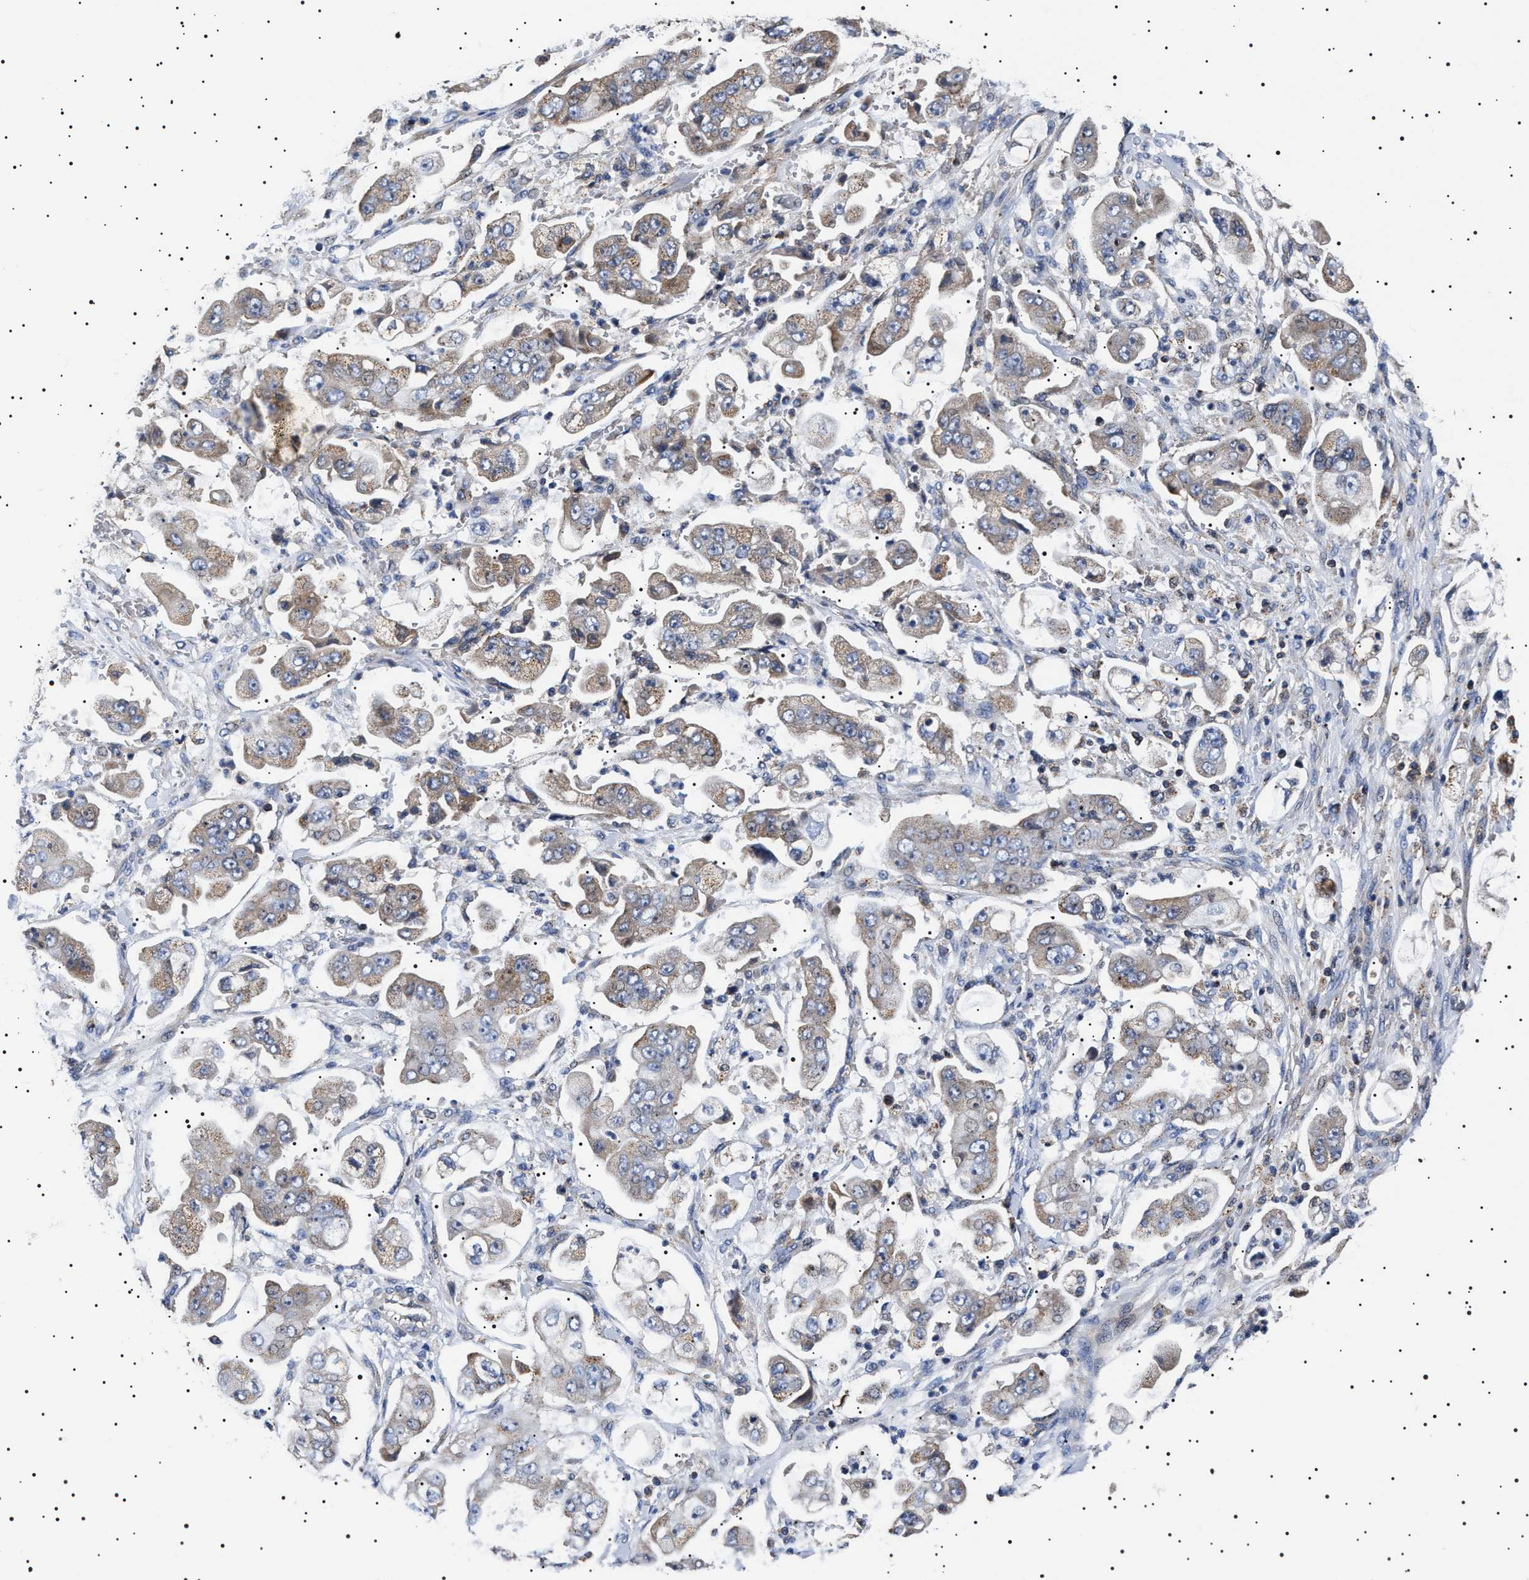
{"staining": {"intensity": "weak", "quantity": ">75%", "location": "cytoplasmic/membranous"}, "tissue": "stomach cancer", "cell_type": "Tumor cells", "image_type": "cancer", "snomed": [{"axis": "morphology", "description": "Adenocarcinoma, NOS"}, {"axis": "topography", "description": "Stomach"}], "caption": "Weak cytoplasmic/membranous staining for a protein is present in approximately >75% of tumor cells of stomach cancer using IHC.", "gene": "SLC4A7", "patient": {"sex": "male", "age": 62}}